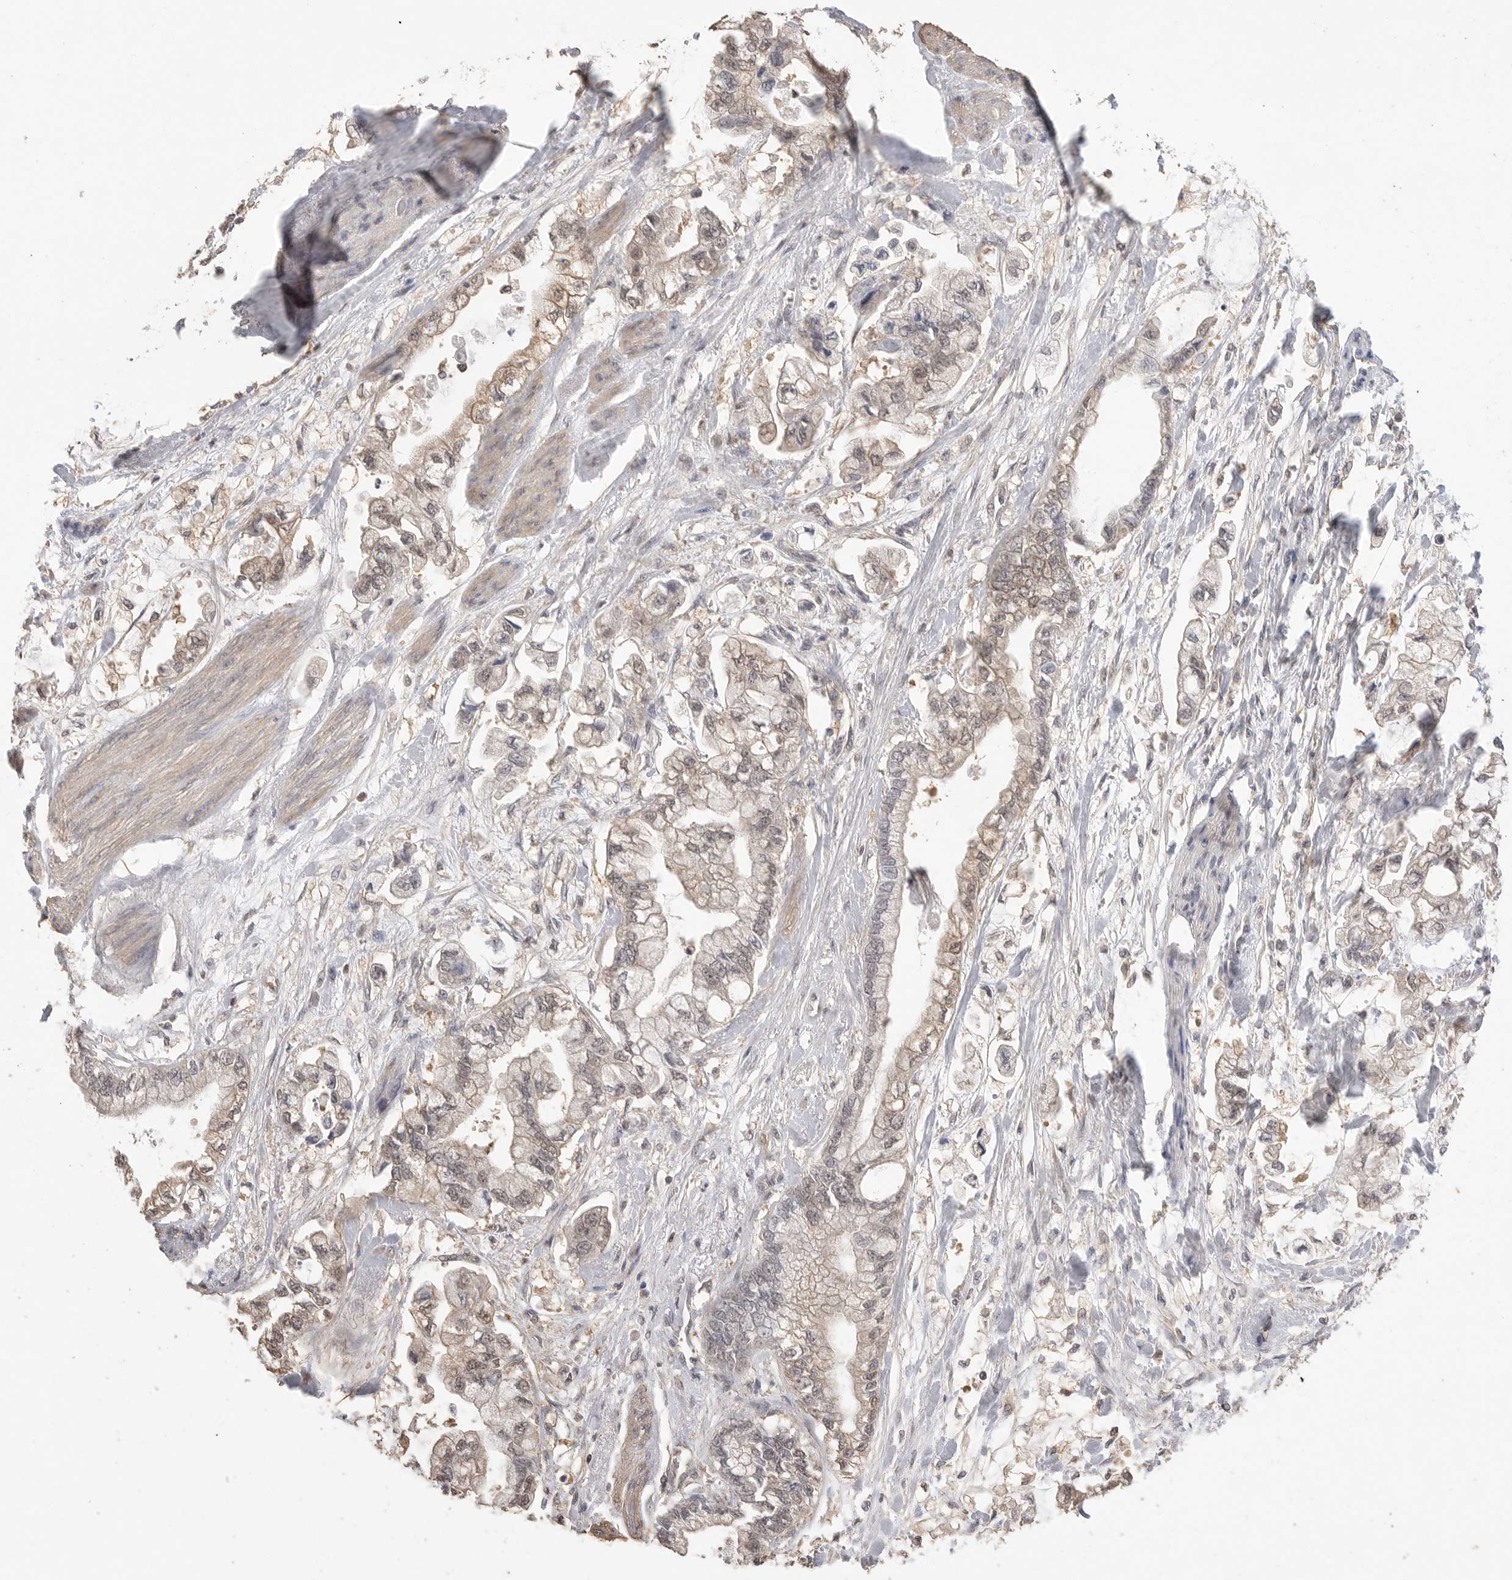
{"staining": {"intensity": "weak", "quantity": "<25%", "location": "nuclear"}, "tissue": "stomach cancer", "cell_type": "Tumor cells", "image_type": "cancer", "snomed": [{"axis": "morphology", "description": "Normal tissue, NOS"}, {"axis": "morphology", "description": "Adenocarcinoma, NOS"}, {"axis": "topography", "description": "Stomach"}], "caption": "Tumor cells are negative for brown protein staining in stomach adenocarcinoma.", "gene": "MAP2K1", "patient": {"sex": "male", "age": 62}}